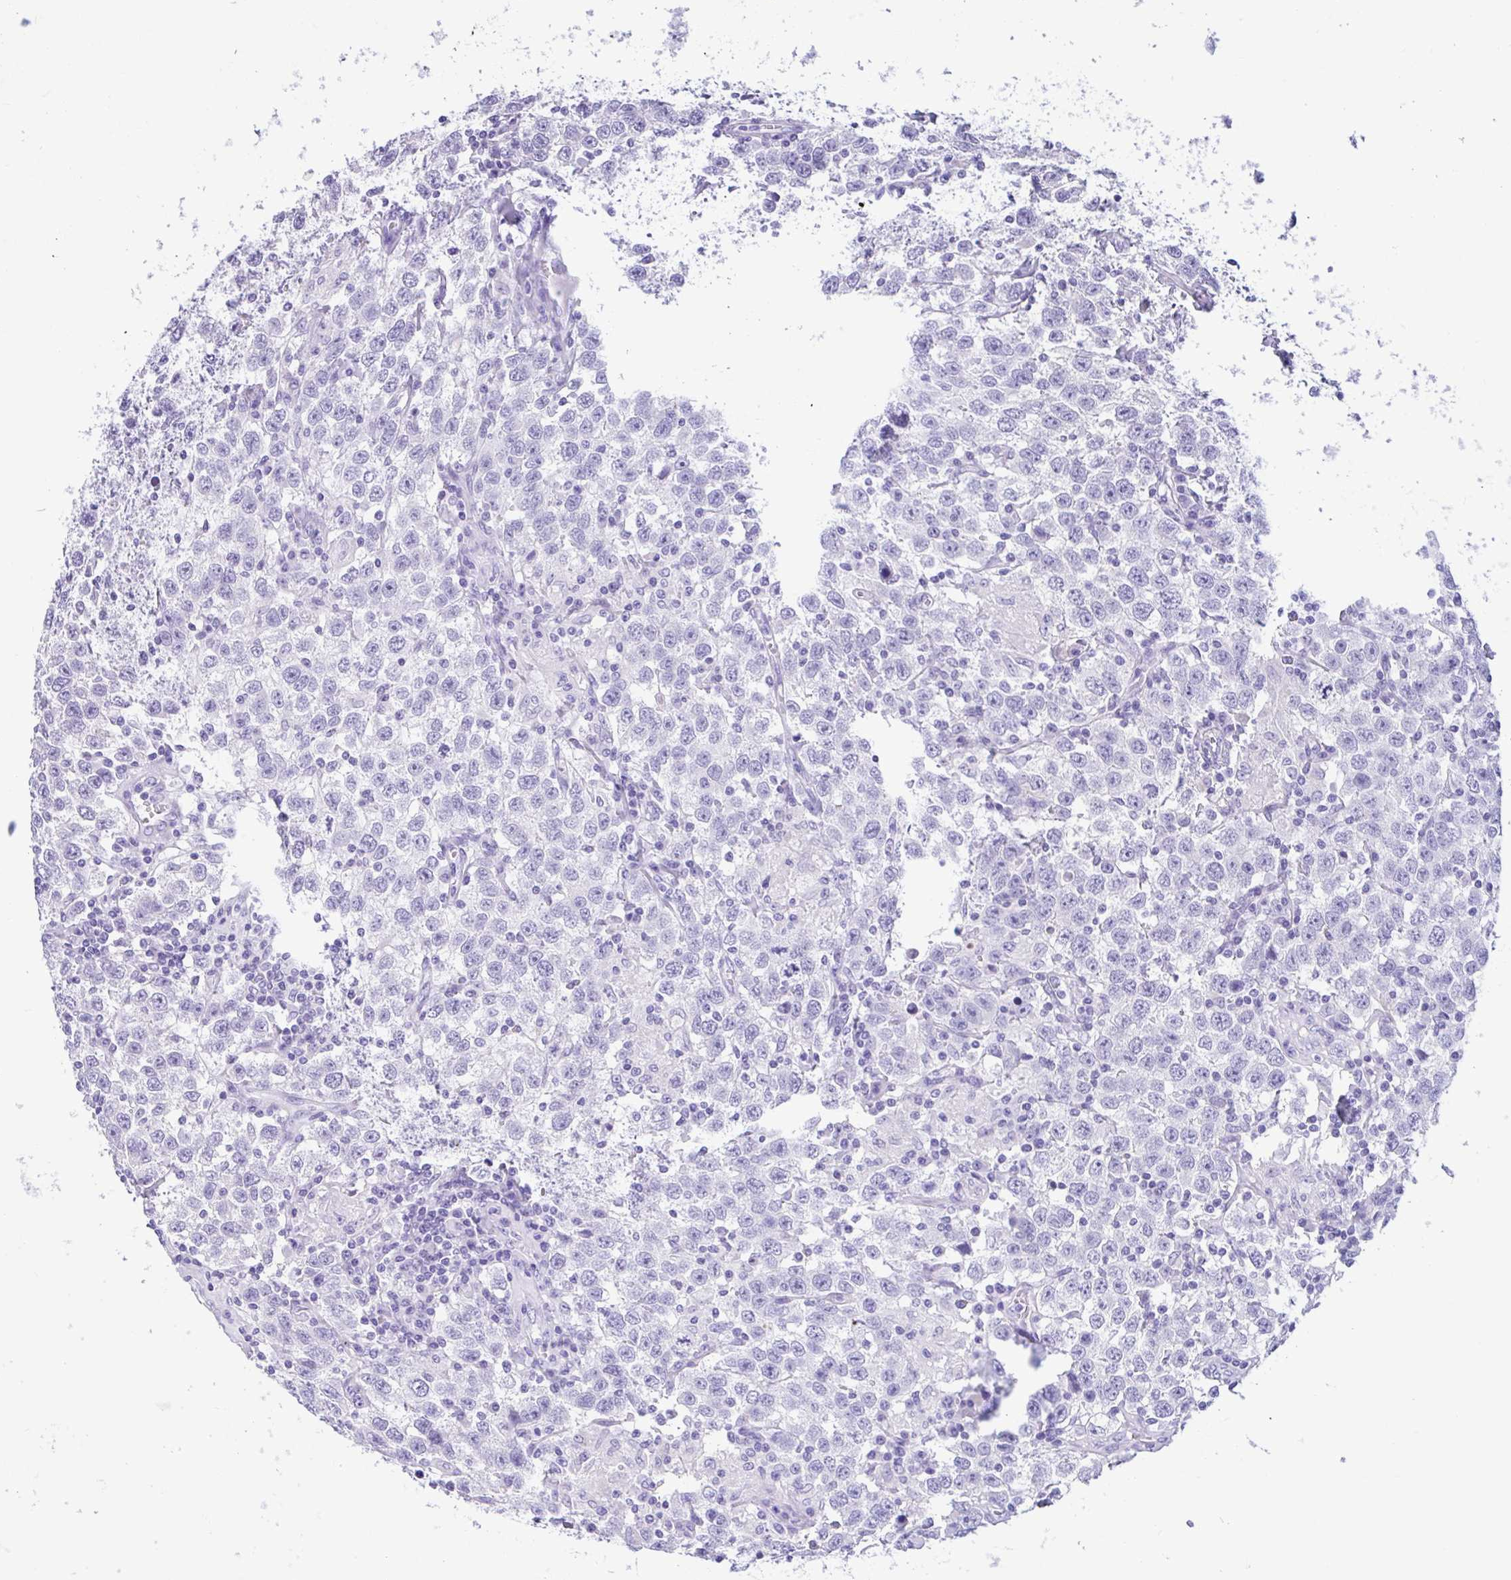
{"staining": {"intensity": "negative", "quantity": "none", "location": "none"}, "tissue": "testis cancer", "cell_type": "Tumor cells", "image_type": "cancer", "snomed": [{"axis": "morphology", "description": "Seminoma, NOS"}, {"axis": "topography", "description": "Testis"}], "caption": "Tumor cells are negative for protein expression in human testis cancer (seminoma).", "gene": "OR4N4", "patient": {"sex": "male", "age": 41}}